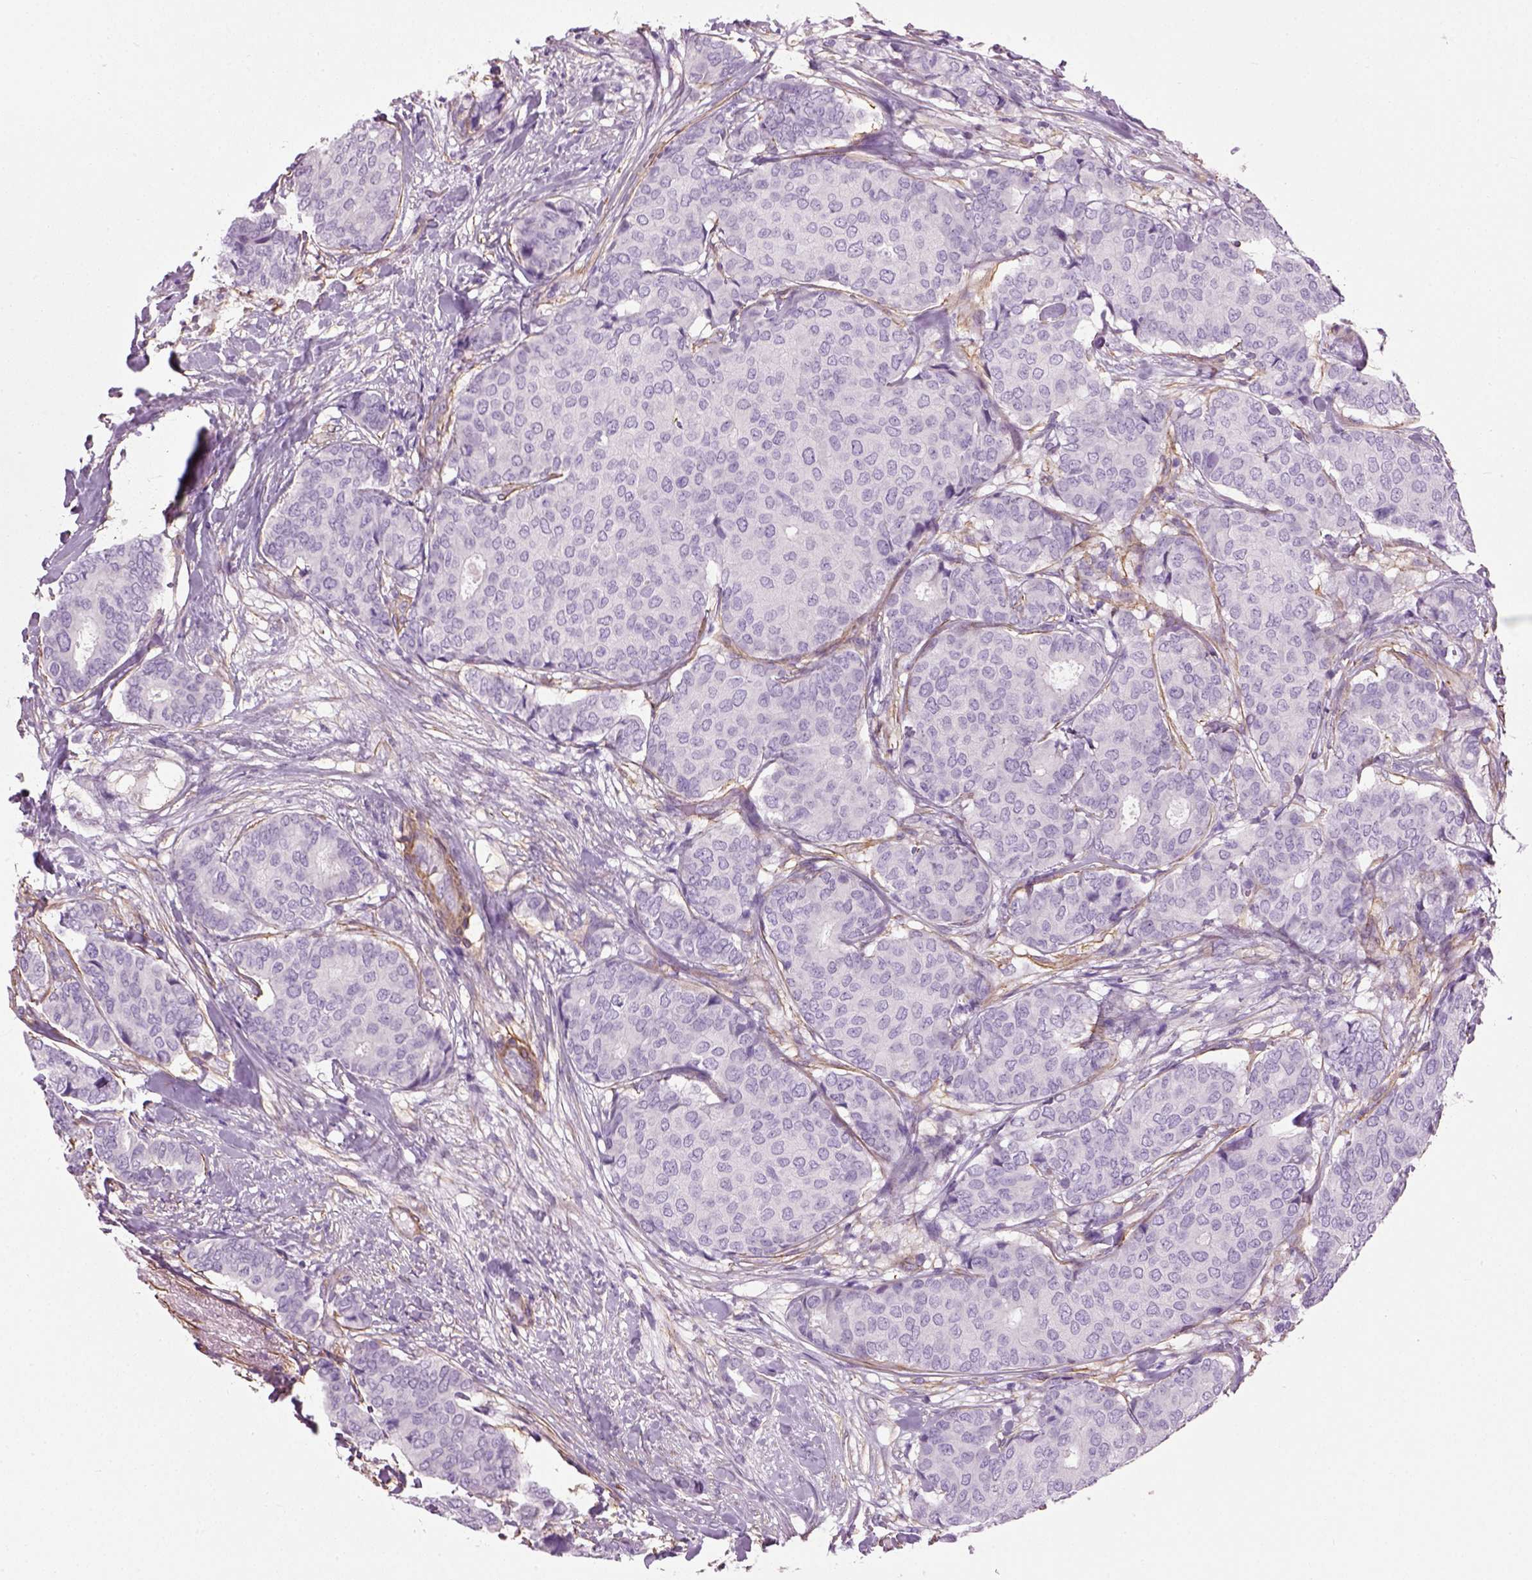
{"staining": {"intensity": "negative", "quantity": "none", "location": "none"}, "tissue": "breast cancer", "cell_type": "Tumor cells", "image_type": "cancer", "snomed": [{"axis": "morphology", "description": "Duct carcinoma"}, {"axis": "topography", "description": "Breast"}], "caption": "Immunohistochemical staining of human breast infiltrating ductal carcinoma shows no significant expression in tumor cells.", "gene": "FAM161A", "patient": {"sex": "female", "age": 75}}